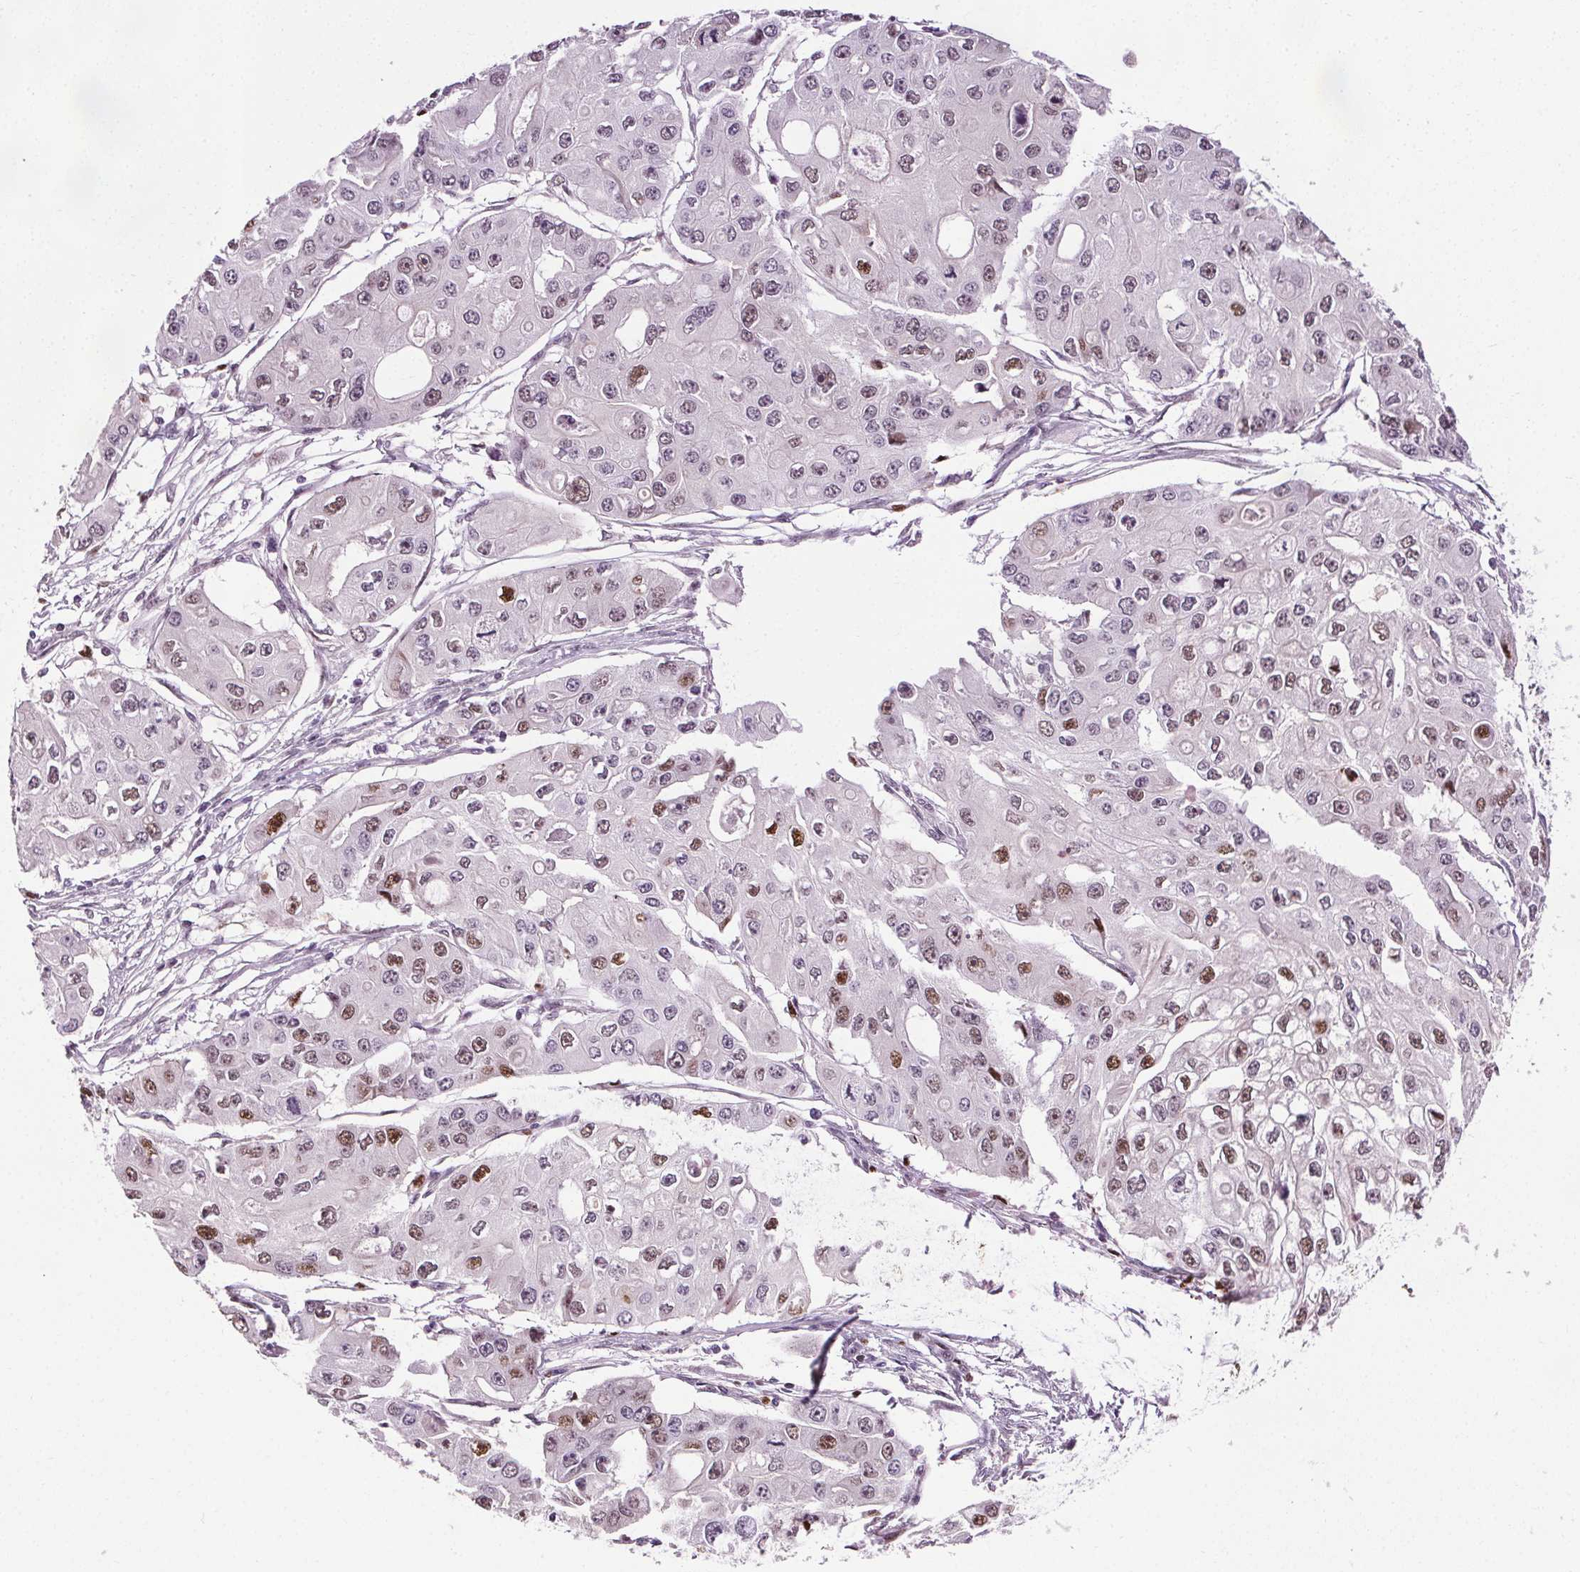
{"staining": {"intensity": "moderate", "quantity": "25%-75%", "location": "nuclear"}, "tissue": "ovarian cancer", "cell_type": "Tumor cells", "image_type": "cancer", "snomed": [{"axis": "morphology", "description": "Cystadenocarcinoma, serous, NOS"}, {"axis": "topography", "description": "Ovary"}], "caption": "A photomicrograph showing moderate nuclear staining in about 25%-75% of tumor cells in serous cystadenocarcinoma (ovarian), as visualized by brown immunohistochemical staining.", "gene": "CEBPA", "patient": {"sex": "female", "age": 56}}